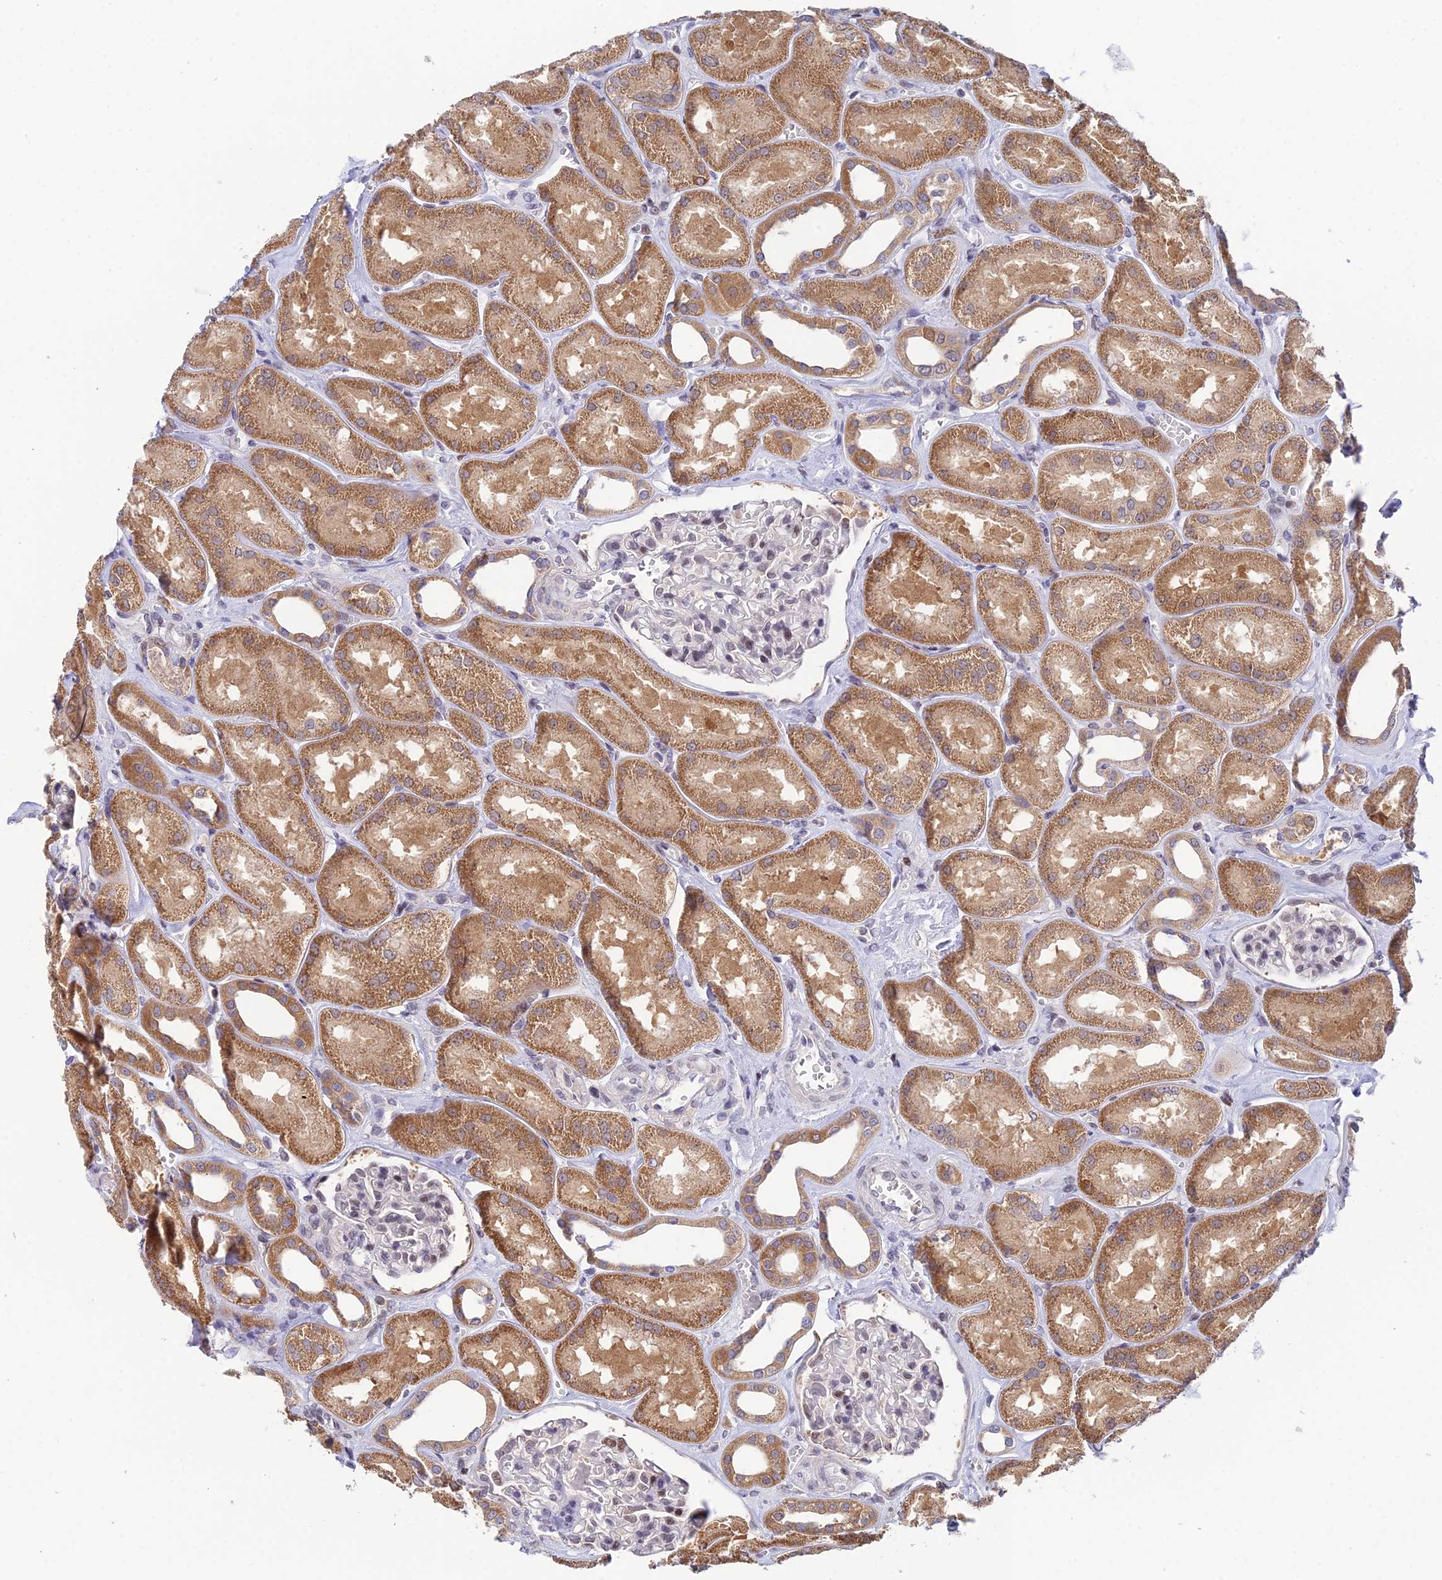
{"staining": {"intensity": "moderate", "quantity": "25%-75%", "location": "nuclear"}, "tissue": "kidney", "cell_type": "Cells in glomeruli", "image_type": "normal", "snomed": [{"axis": "morphology", "description": "Normal tissue, NOS"}, {"axis": "morphology", "description": "Adenocarcinoma, NOS"}, {"axis": "topography", "description": "Kidney"}], "caption": "Cells in glomeruli show moderate nuclear staining in approximately 25%-75% of cells in benign kidney. The staining was performed using DAB (3,3'-diaminobenzidine) to visualize the protein expression in brown, while the nuclei were stained in blue with hematoxylin (Magnification: 20x).", "gene": "ELOA2", "patient": {"sex": "female", "age": 68}}